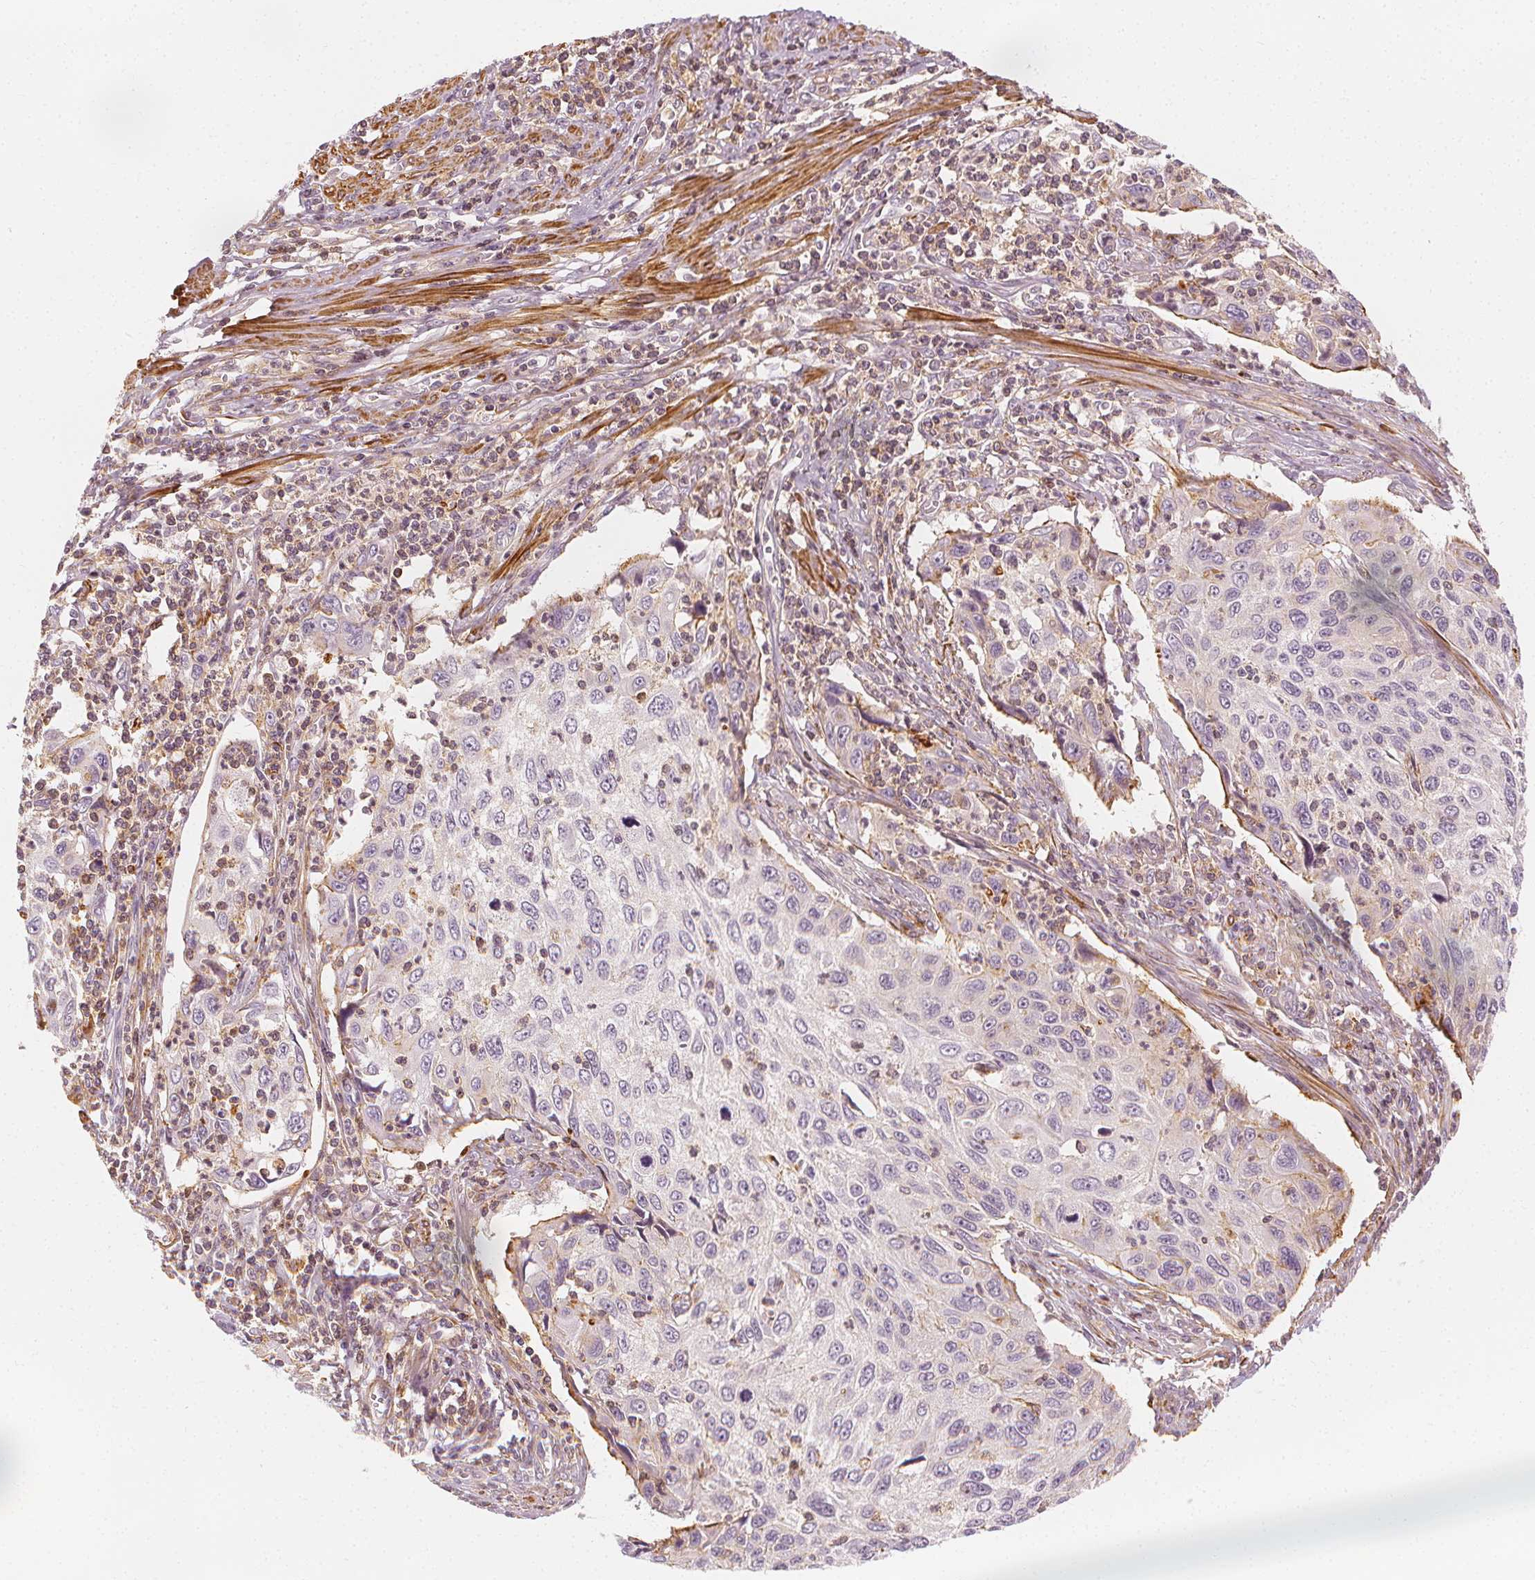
{"staining": {"intensity": "negative", "quantity": "none", "location": "none"}, "tissue": "cervical cancer", "cell_type": "Tumor cells", "image_type": "cancer", "snomed": [{"axis": "morphology", "description": "Squamous cell carcinoma, NOS"}, {"axis": "topography", "description": "Cervix"}], "caption": "The micrograph exhibits no staining of tumor cells in cervical cancer (squamous cell carcinoma). The staining is performed using DAB brown chromogen with nuclei counter-stained in using hematoxylin.", "gene": "ARHGAP26", "patient": {"sex": "female", "age": 70}}